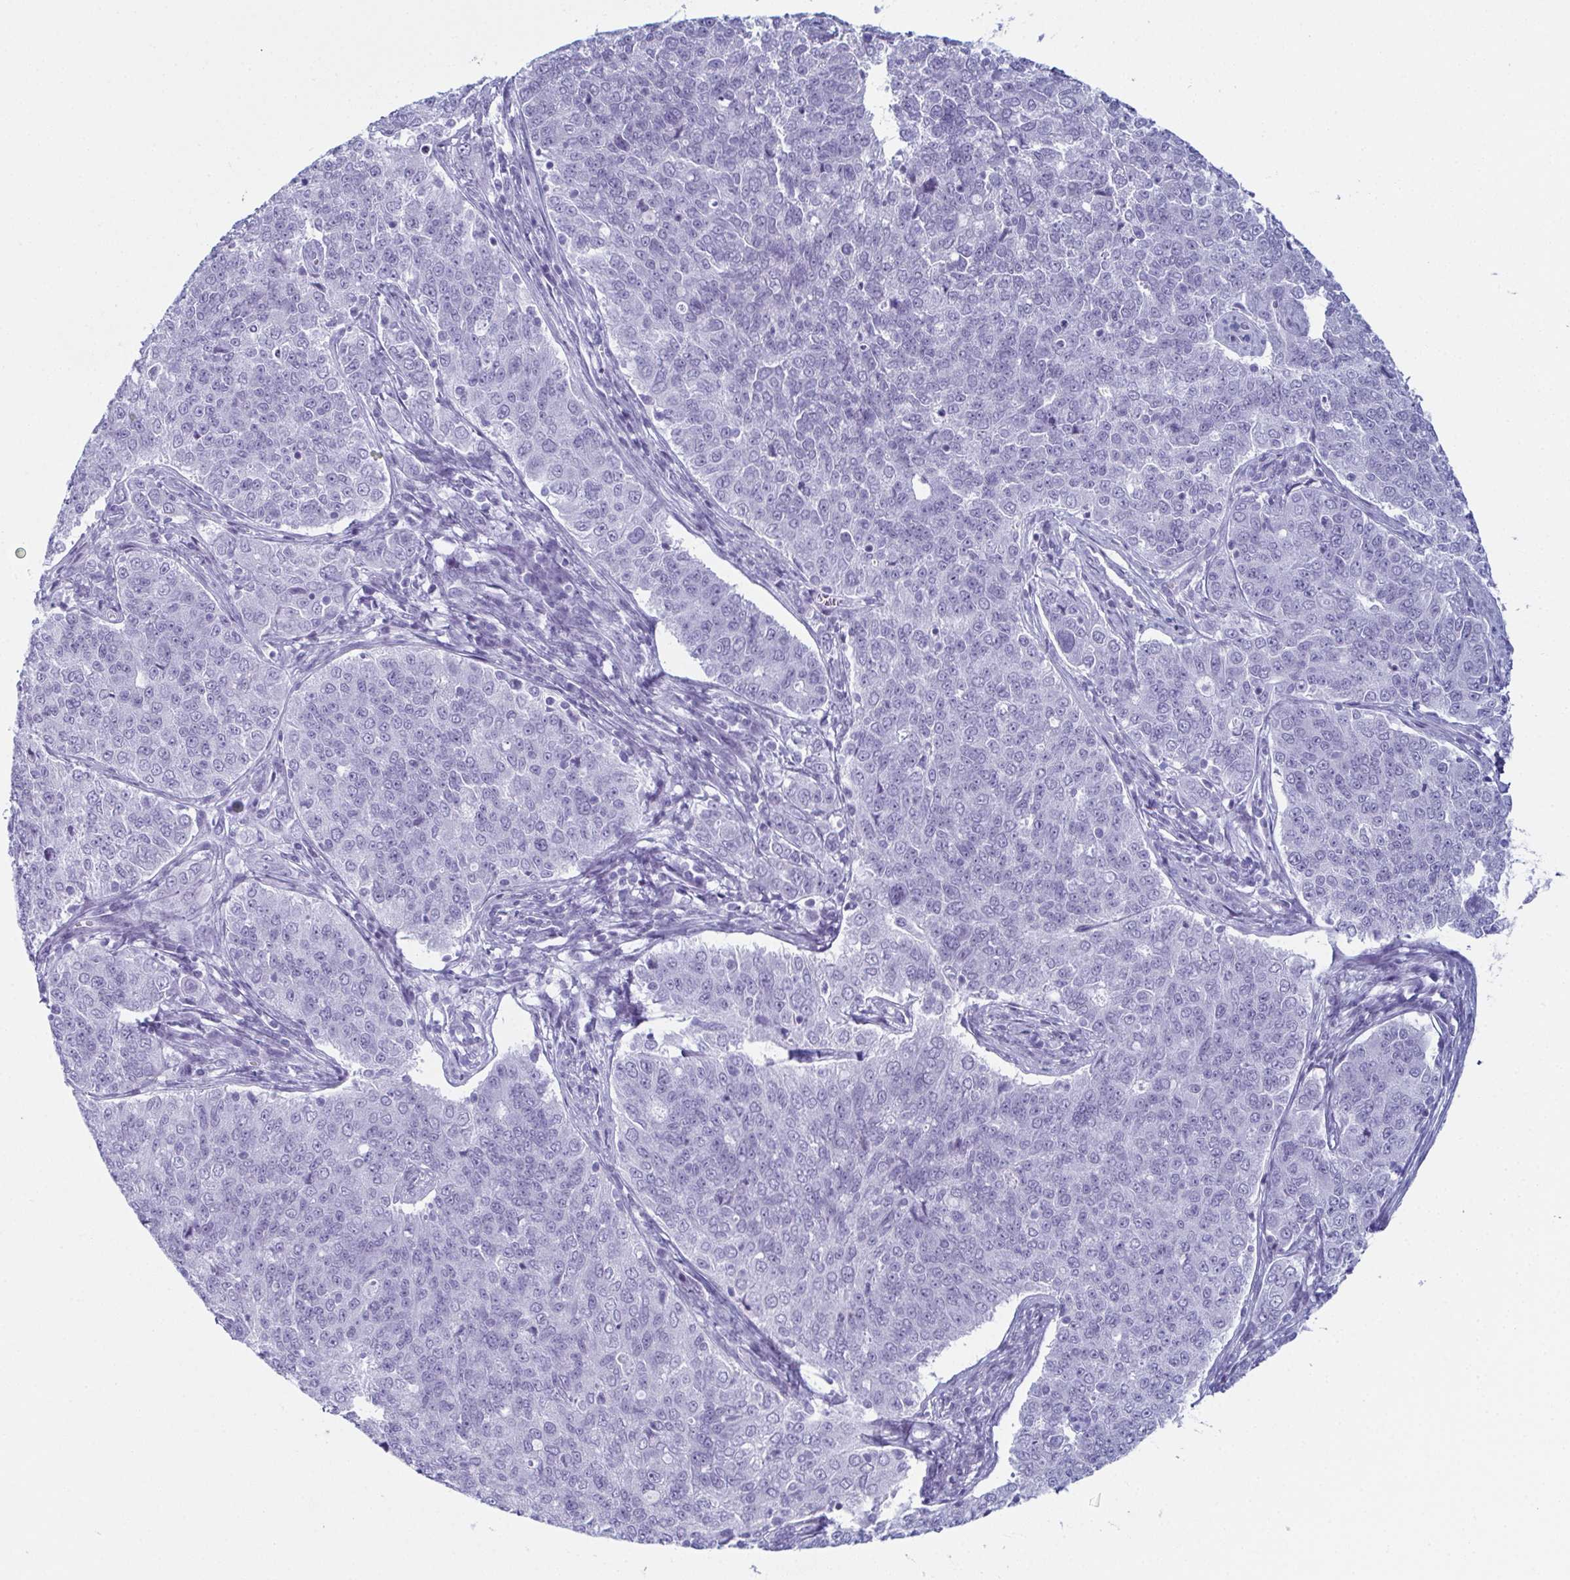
{"staining": {"intensity": "negative", "quantity": "none", "location": "none"}, "tissue": "endometrial cancer", "cell_type": "Tumor cells", "image_type": "cancer", "snomed": [{"axis": "morphology", "description": "Adenocarcinoma, NOS"}, {"axis": "topography", "description": "Endometrium"}], "caption": "The photomicrograph reveals no significant expression in tumor cells of endometrial adenocarcinoma.", "gene": "ENKUR", "patient": {"sex": "female", "age": 43}}